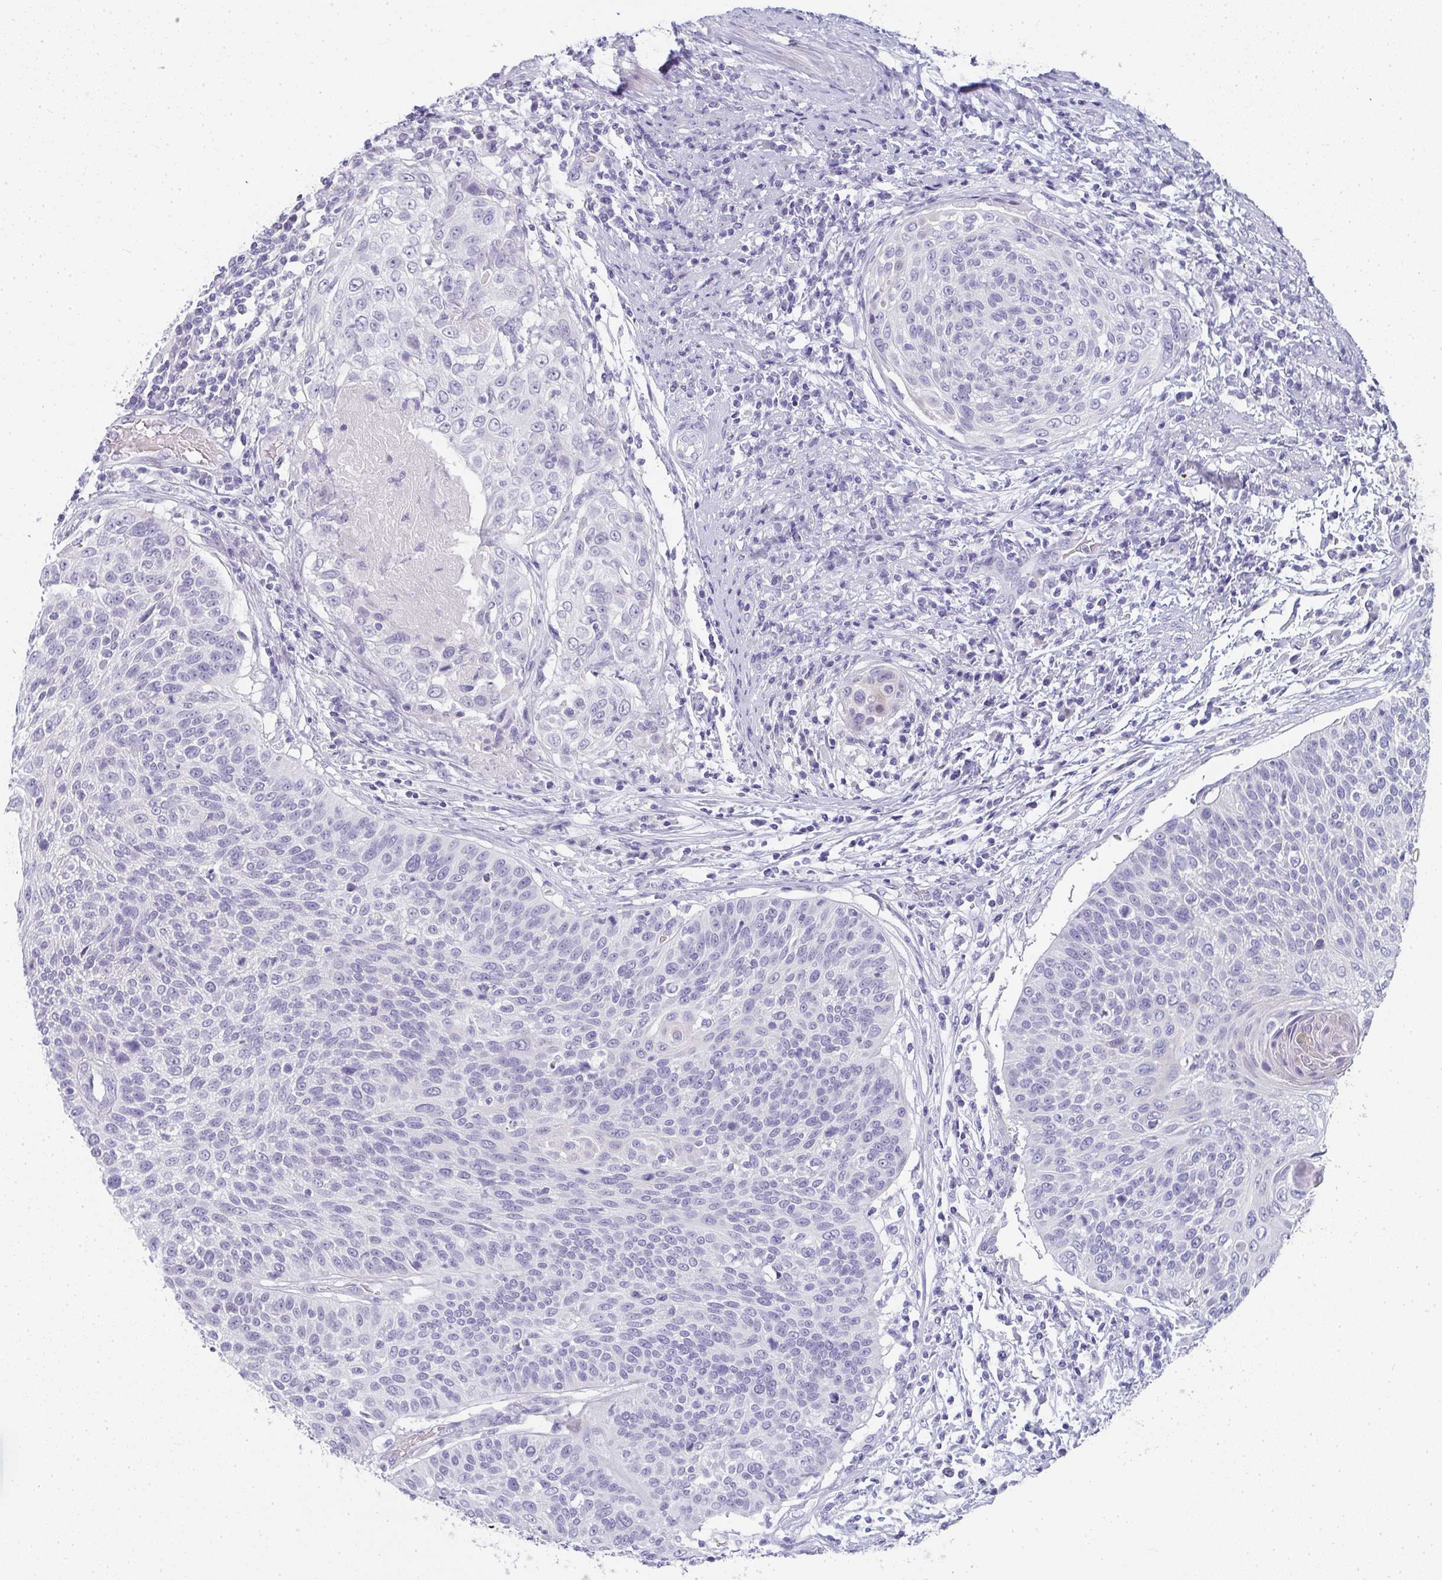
{"staining": {"intensity": "negative", "quantity": "none", "location": "none"}, "tissue": "cervical cancer", "cell_type": "Tumor cells", "image_type": "cancer", "snomed": [{"axis": "morphology", "description": "Squamous cell carcinoma, NOS"}, {"axis": "topography", "description": "Cervix"}], "caption": "A micrograph of squamous cell carcinoma (cervical) stained for a protein displays no brown staining in tumor cells. (Immunohistochemistry, brightfield microscopy, high magnification).", "gene": "NEU2", "patient": {"sex": "female", "age": 31}}